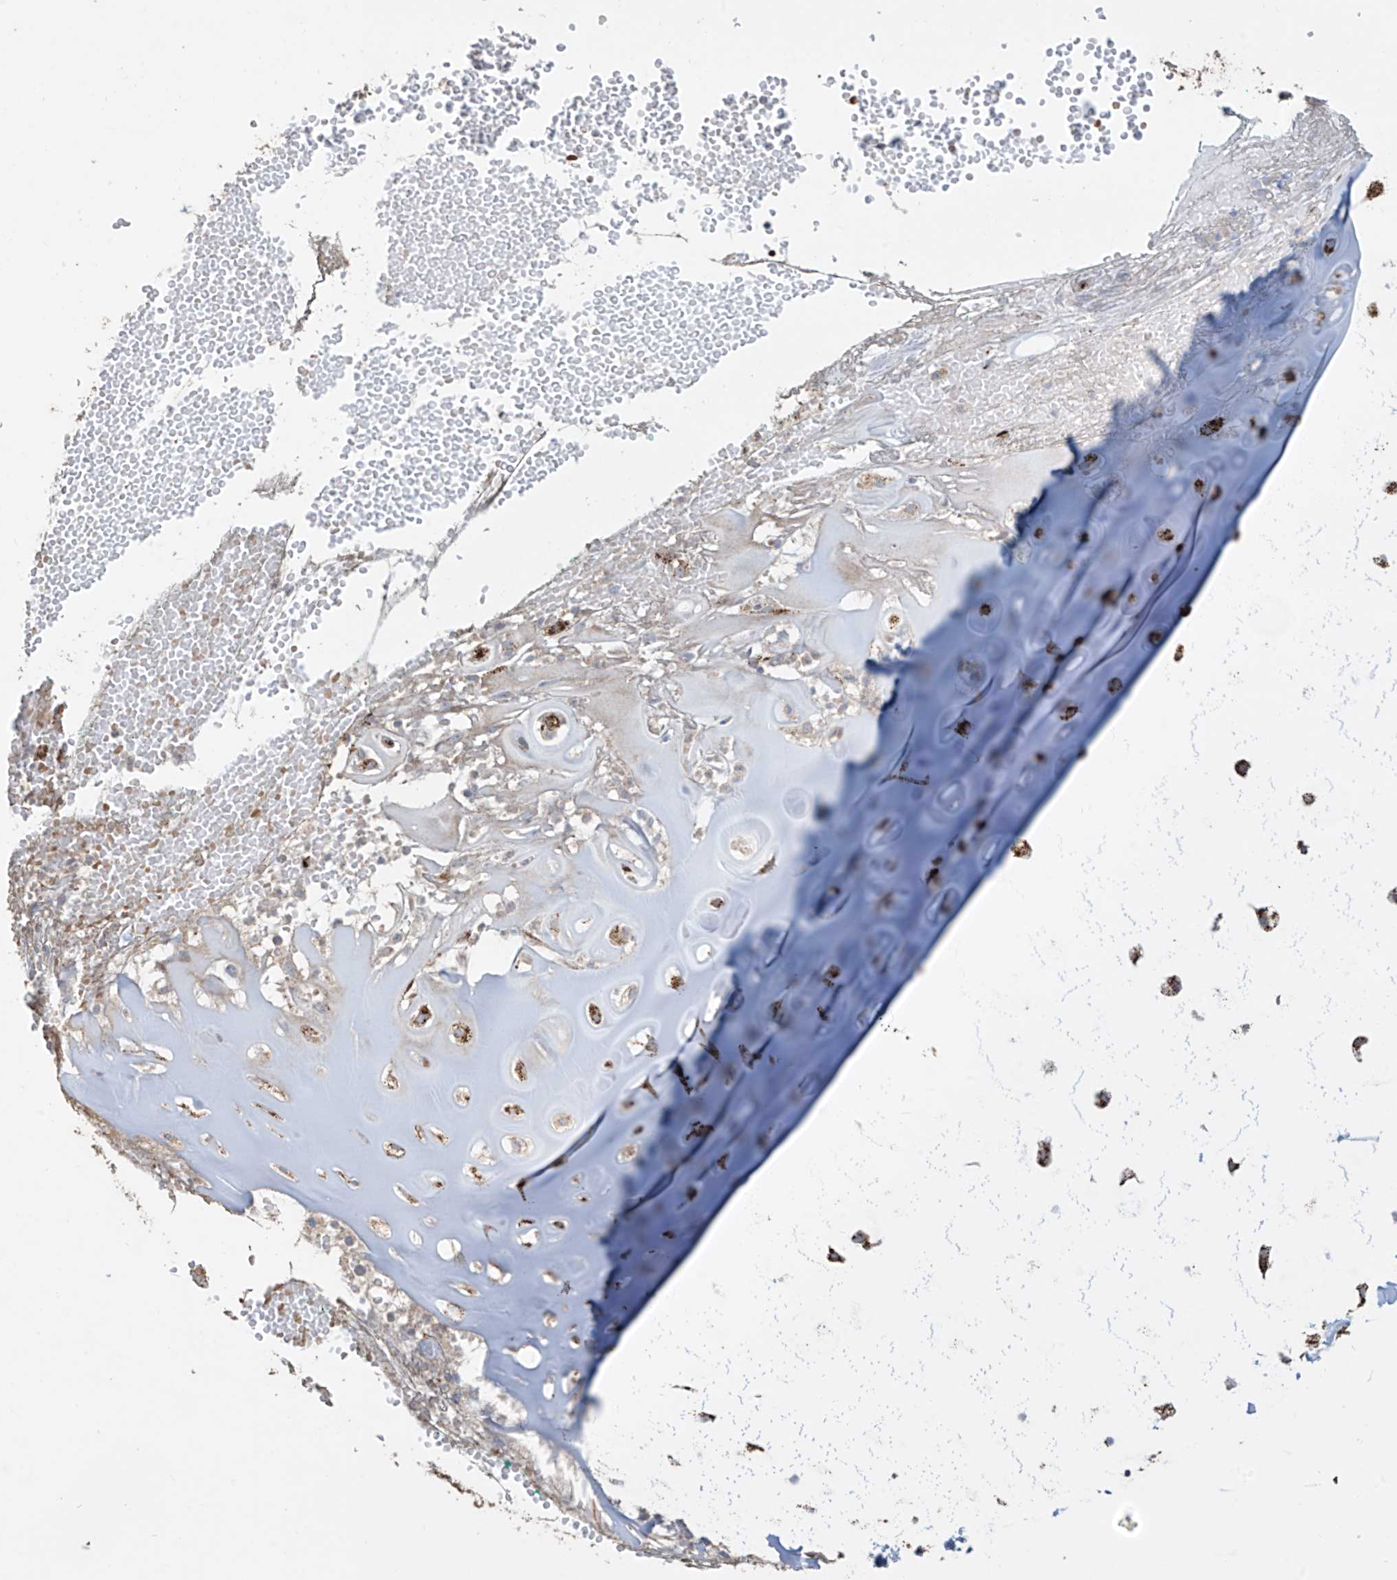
{"staining": {"intensity": "strong", "quantity": ">75%", "location": "cytoplasmic/membranous"}, "tissue": "soft tissue", "cell_type": "Chondrocytes", "image_type": "normal", "snomed": [{"axis": "morphology", "description": "Normal tissue, NOS"}, {"axis": "morphology", "description": "Basal cell carcinoma"}, {"axis": "topography", "description": "Cartilage tissue"}, {"axis": "topography", "description": "Nasopharynx"}, {"axis": "topography", "description": "Oral tissue"}], "caption": "High-magnification brightfield microscopy of benign soft tissue stained with DAB (brown) and counterstained with hematoxylin (blue). chondrocytes exhibit strong cytoplasmic/membranous expression is present in approximately>75% of cells. (DAB = brown stain, brightfield microscopy at high magnification).", "gene": "ABTB1", "patient": {"sex": "female", "age": 77}}